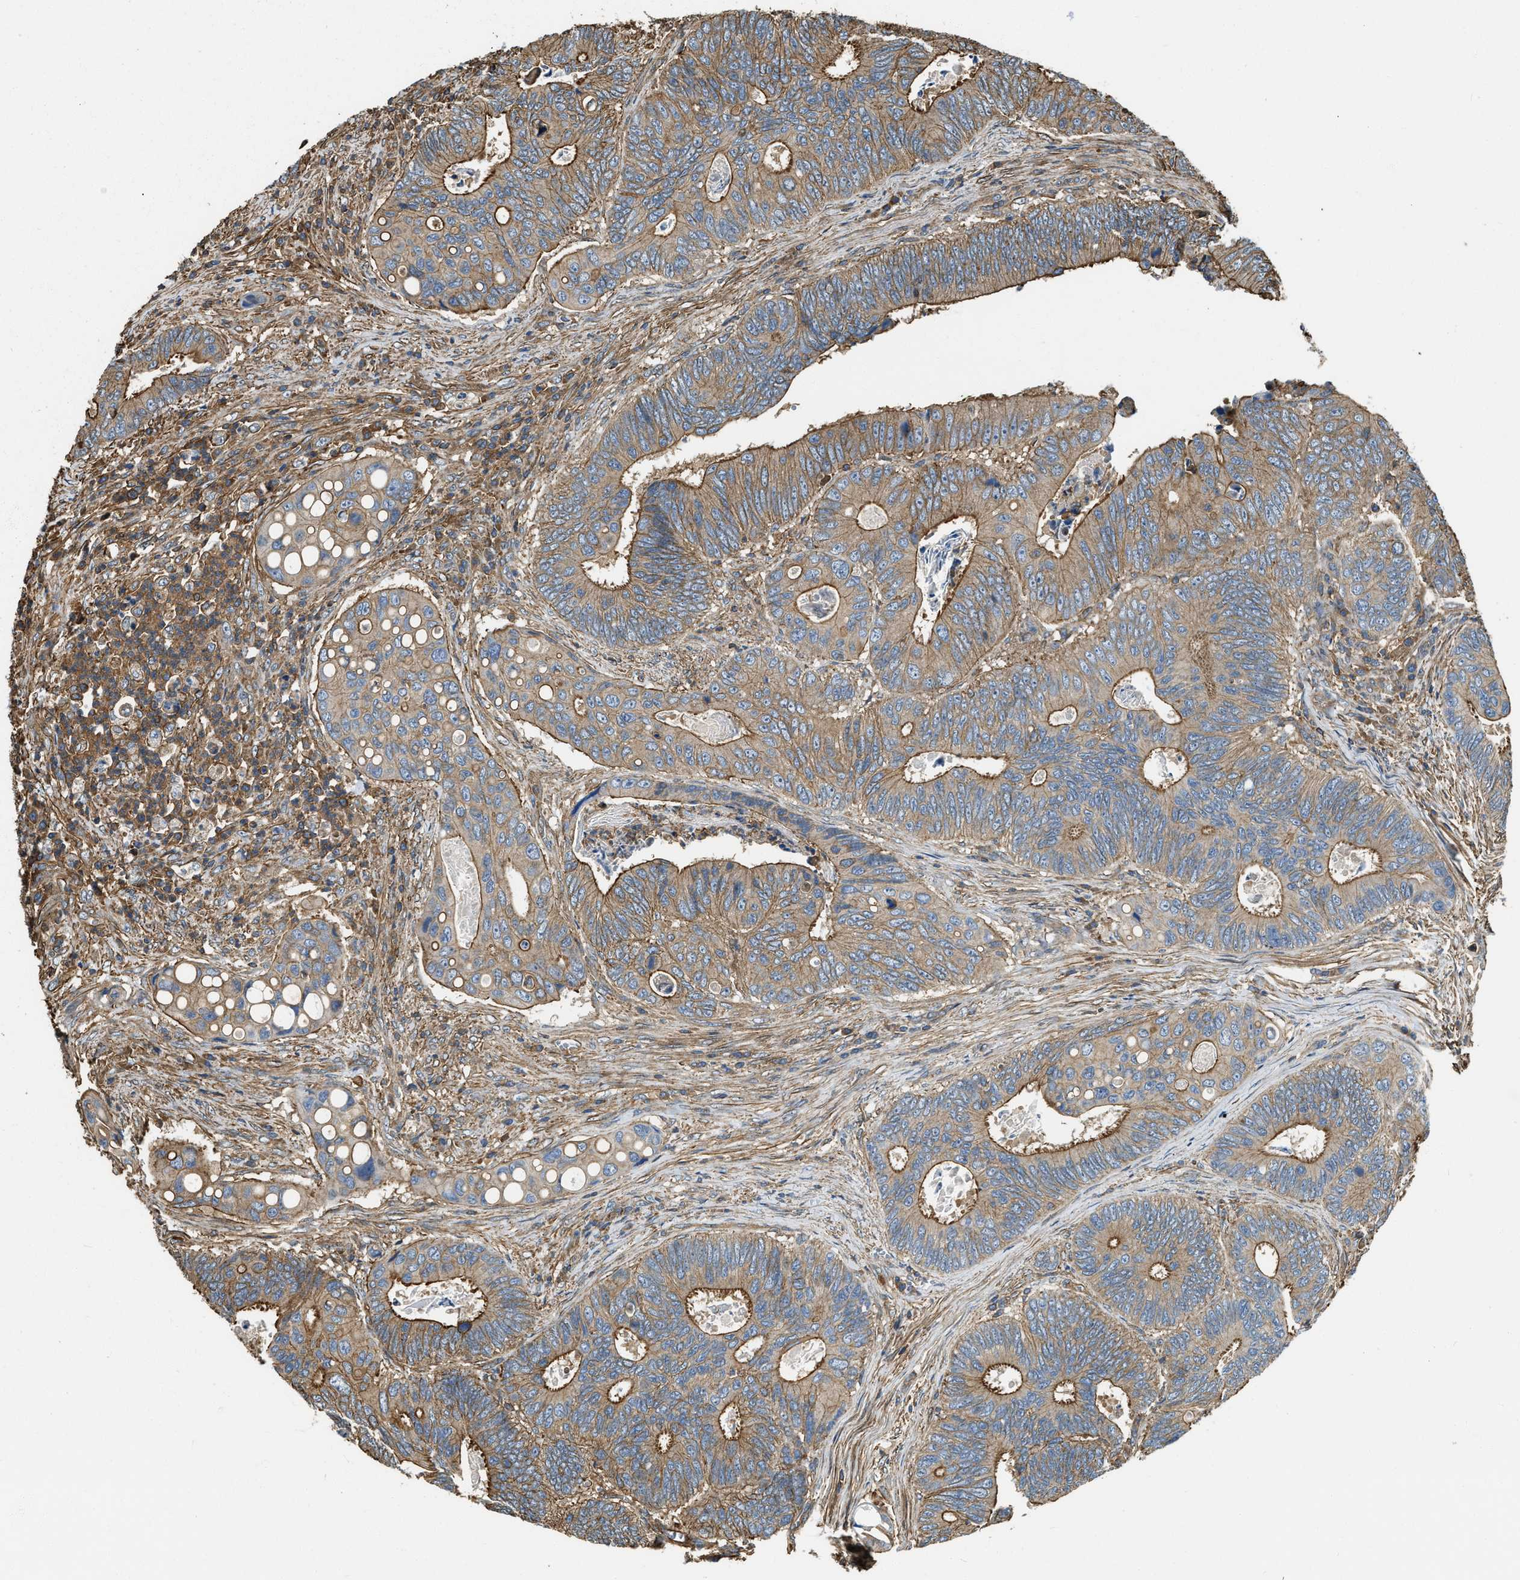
{"staining": {"intensity": "moderate", "quantity": ">75%", "location": "cytoplasmic/membranous"}, "tissue": "colorectal cancer", "cell_type": "Tumor cells", "image_type": "cancer", "snomed": [{"axis": "morphology", "description": "Inflammation, NOS"}, {"axis": "morphology", "description": "Adenocarcinoma, NOS"}, {"axis": "topography", "description": "Colon"}], "caption": "Tumor cells display moderate cytoplasmic/membranous staining in approximately >75% of cells in colorectal adenocarcinoma.", "gene": "YARS1", "patient": {"sex": "male", "age": 72}}